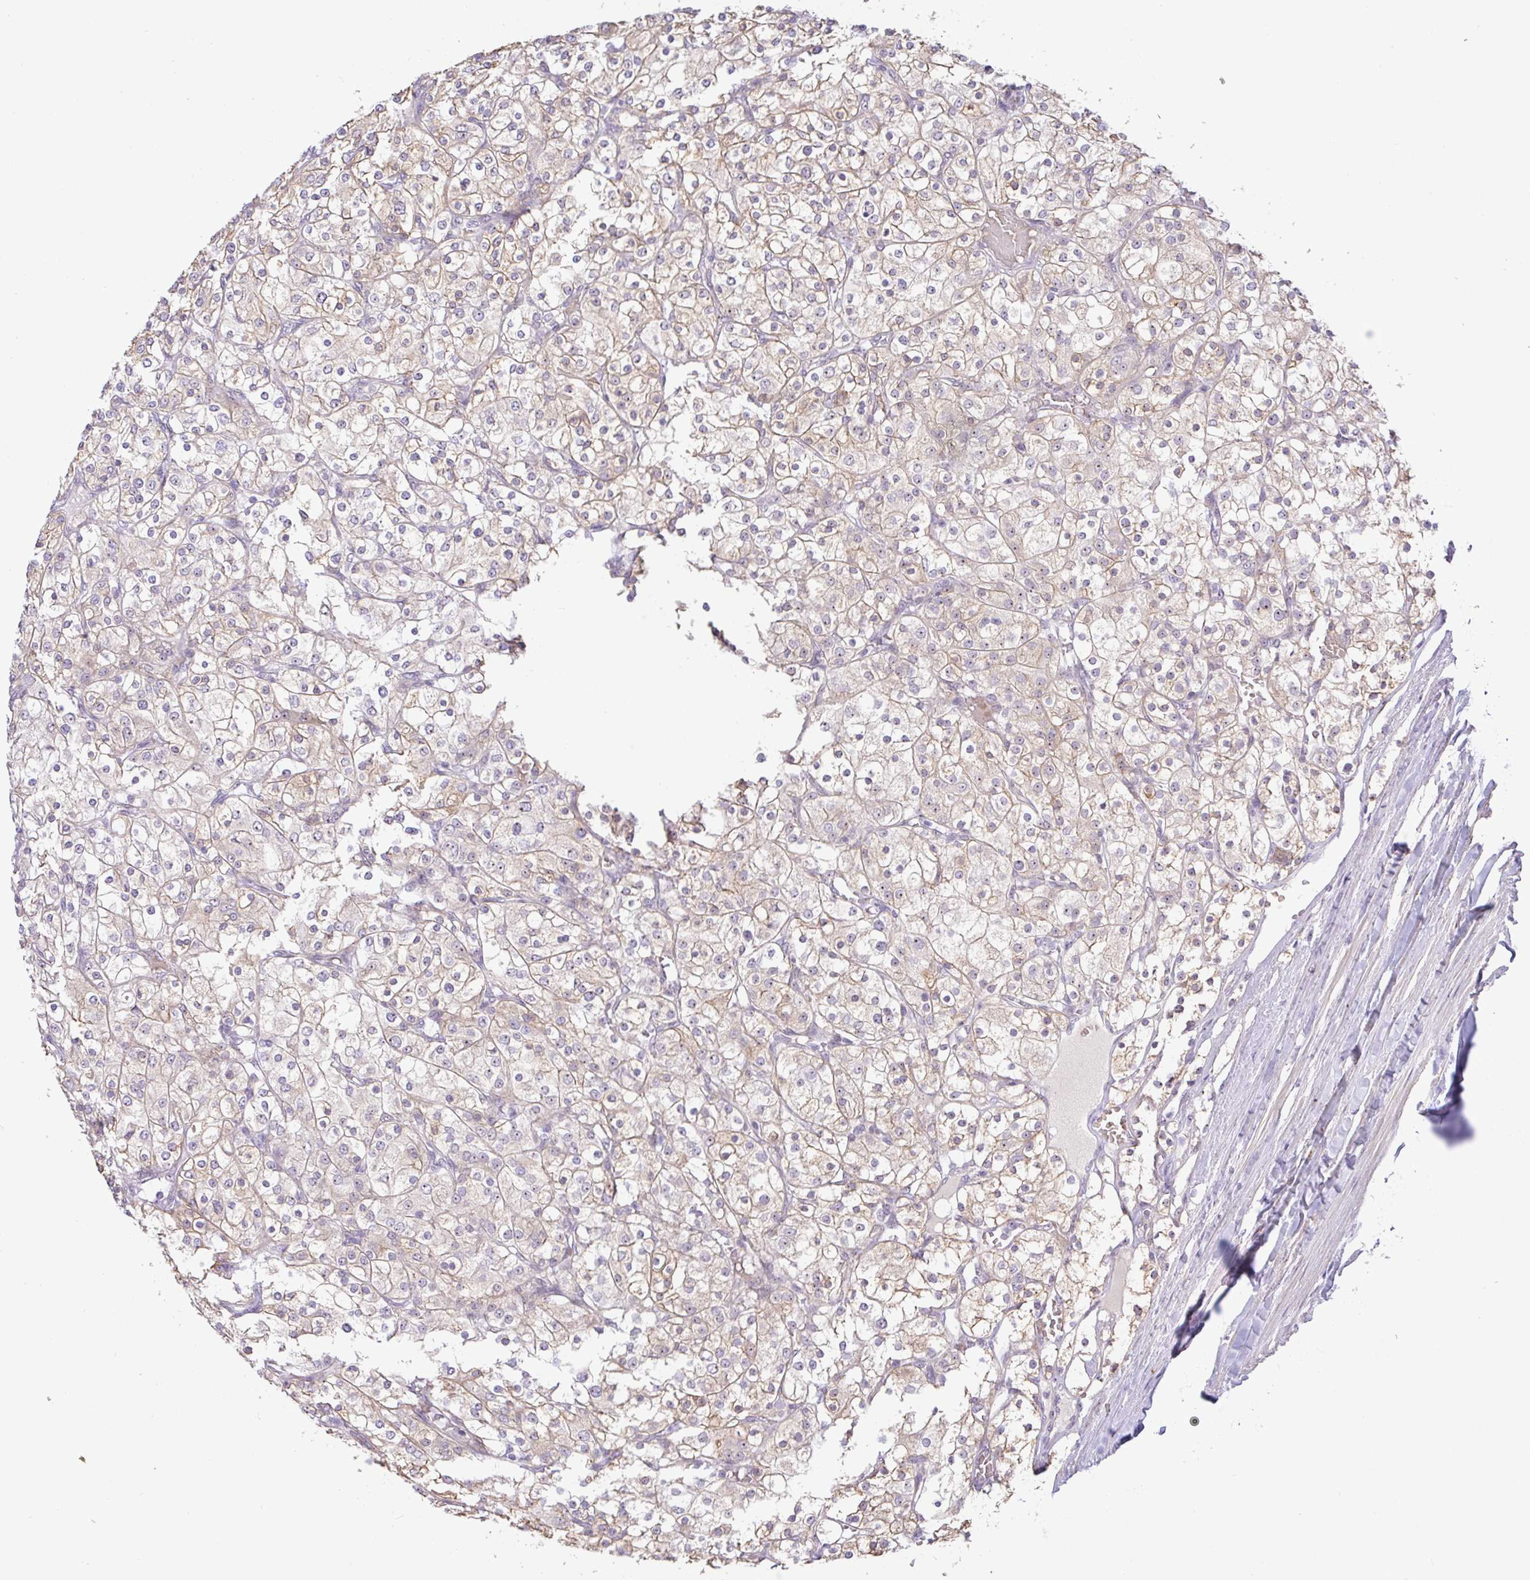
{"staining": {"intensity": "weak", "quantity": ">75%", "location": "cytoplasmic/membranous,nuclear"}, "tissue": "renal cancer", "cell_type": "Tumor cells", "image_type": "cancer", "snomed": [{"axis": "morphology", "description": "Adenocarcinoma, NOS"}, {"axis": "topography", "description": "Kidney"}], "caption": "Renal adenocarcinoma stained with a brown dye reveals weak cytoplasmic/membranous and nuclear positive expression in about >75% of tumor cells.", "gene": "MXRA8", "patient": {"sex": "male", "age": 80}}